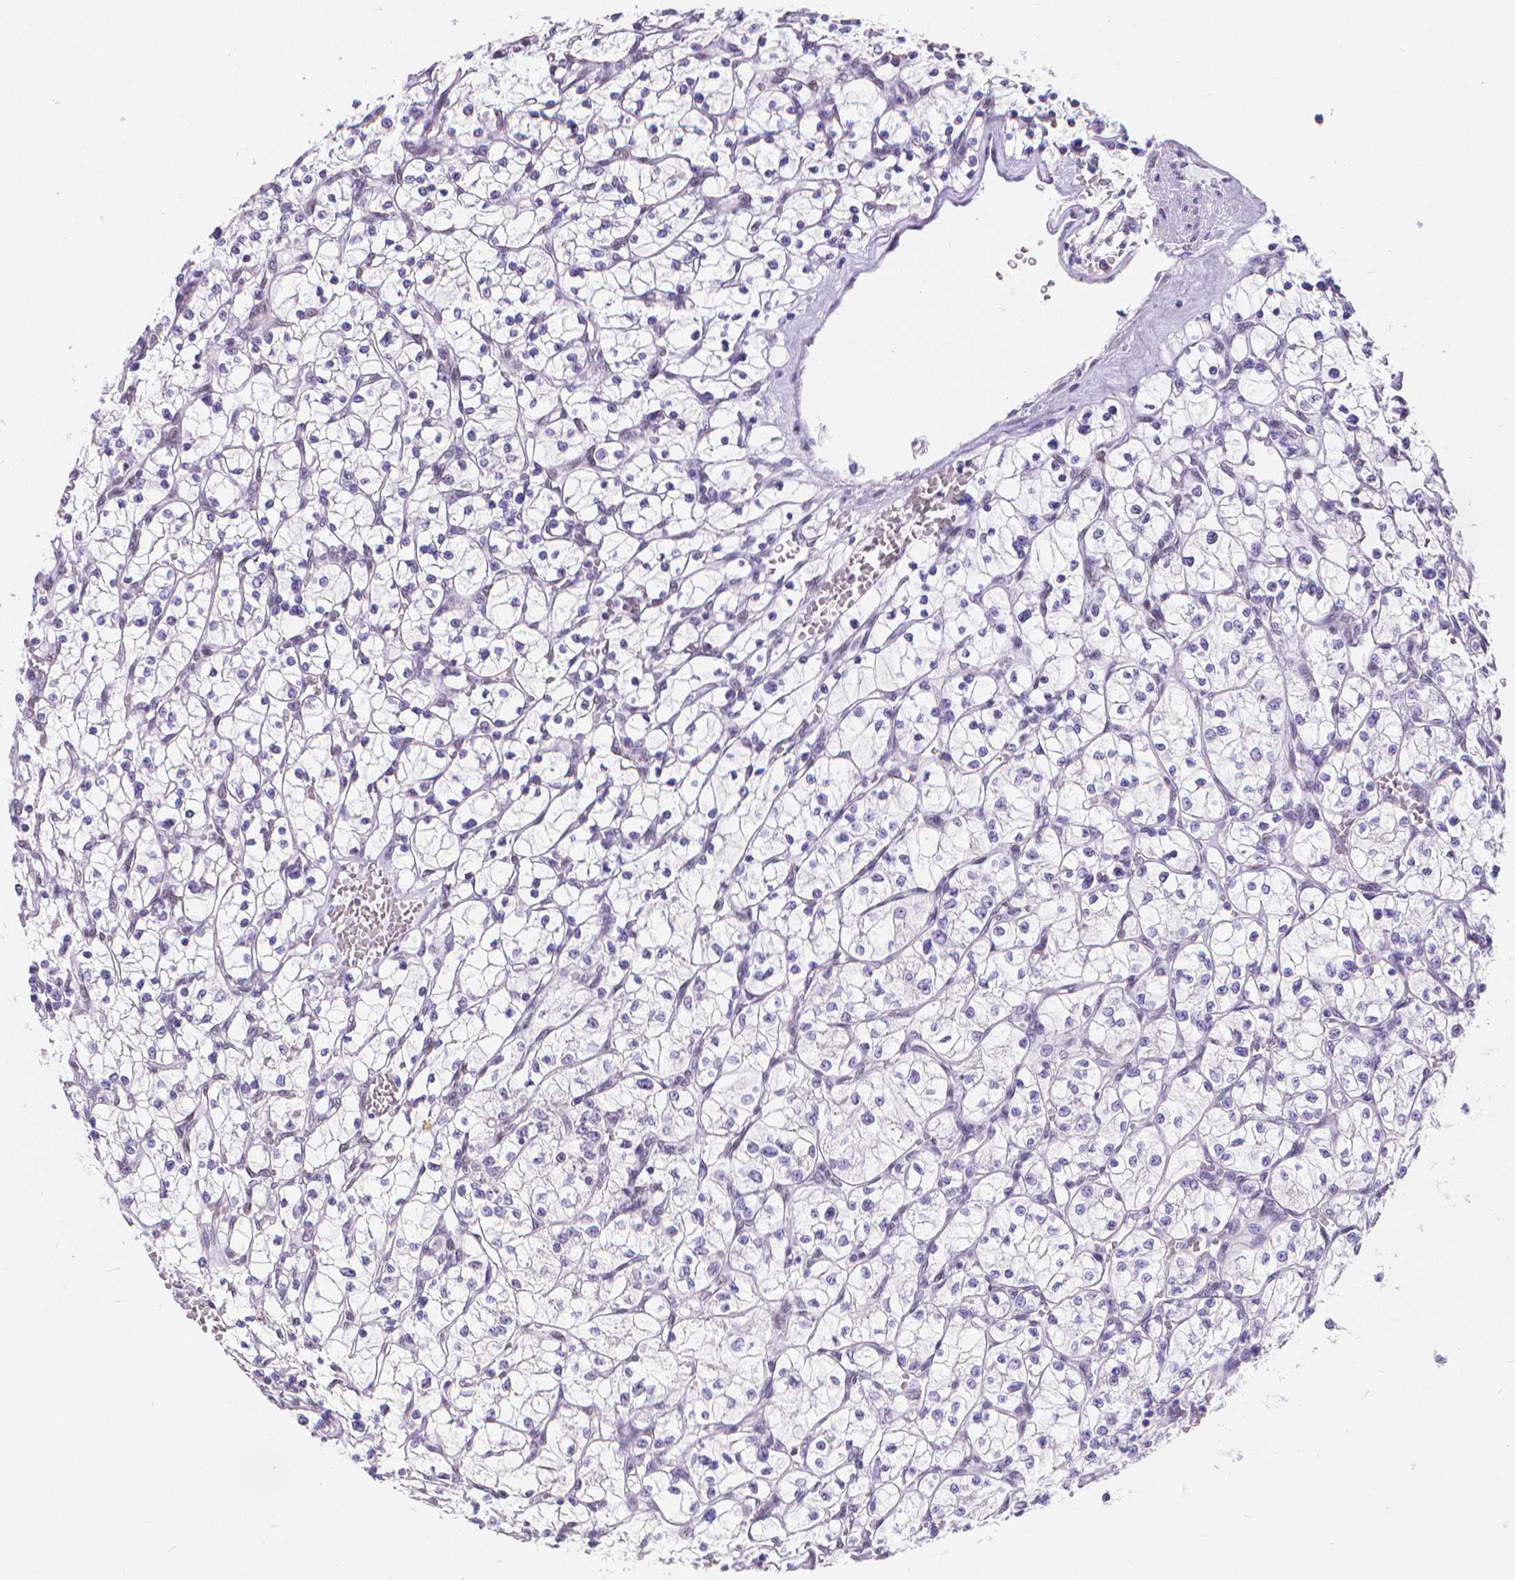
{"staining": {"intensity": "negative", "quantity": "none", "location": "none"}, "tissue": "renal cancer", "cell_type": "Tumor cells", "image_type": "cancer", "snomed": [{"axis": "morphology", "description": "Adenocarcinoma, NOS"}, {"axis": "topography", "description": "Kidney"}], "caption": "The photomicrograph exhibits no staining of tumor cells in renal cancer (adenocarcinoma).", "gene": "MEF2C", "patient": {"sex": "female", "age": 64}}